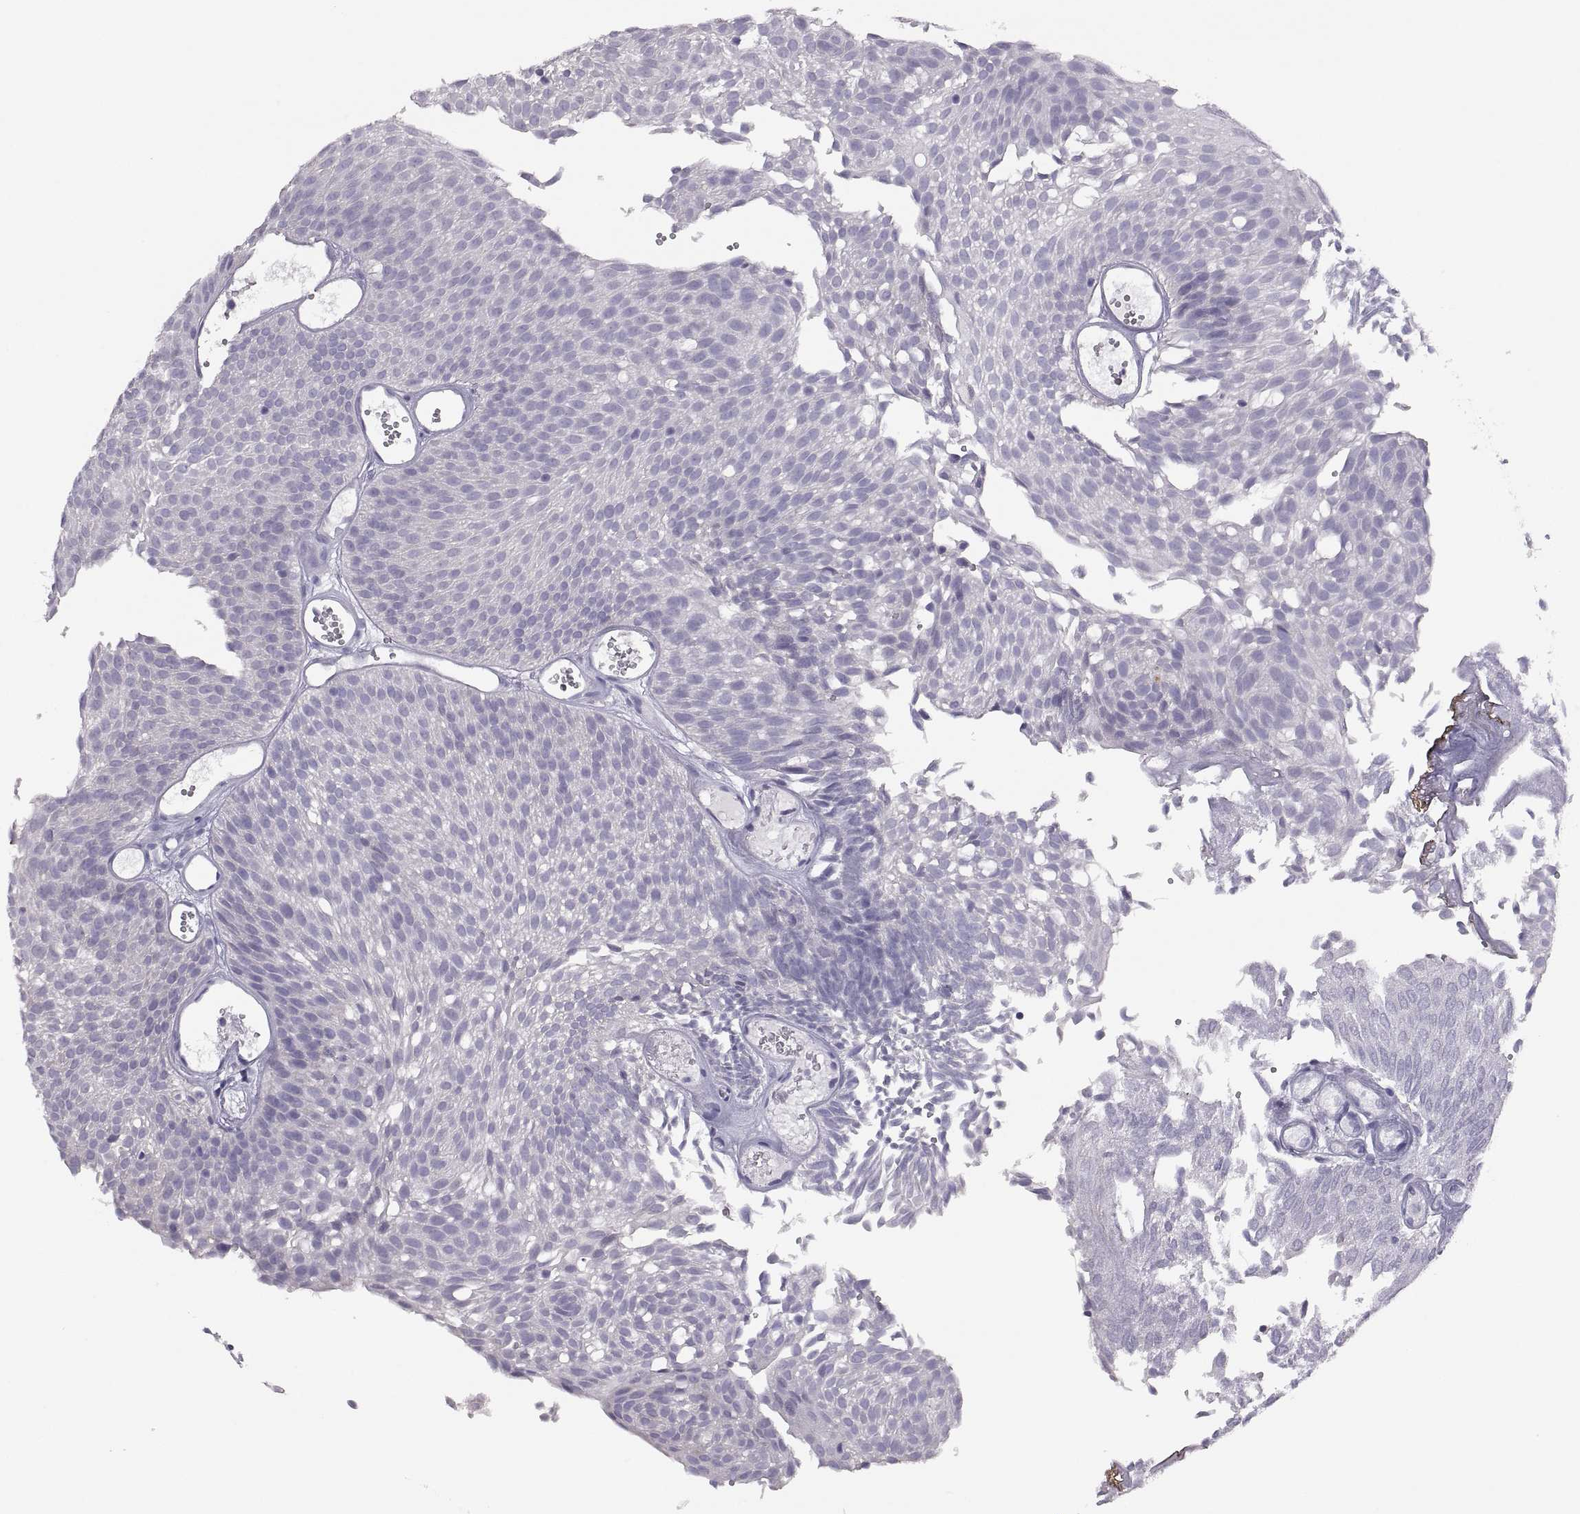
{"staining": {"intensity": "negative", "quantity": "none", "location": "none"}, "tissue": "urothelial cancer", "cell_type": "Tumor cells", "image_type": "cancer", "snomed": [{"axis": "morphology", "description": "Urothelial carcinoma, Low grade"}, {"axis": "topography", "description": "Urinary bladder"}], "caption": "Photomicrograph shows no significant protein expression in tumor cells of urothelial cancer. The staining is performed using DAB brown chromogen with nuclei counter-stained in using hematoxylin.", "gene": "TBX19", "patient": {"sex": "male", "age": 52}}